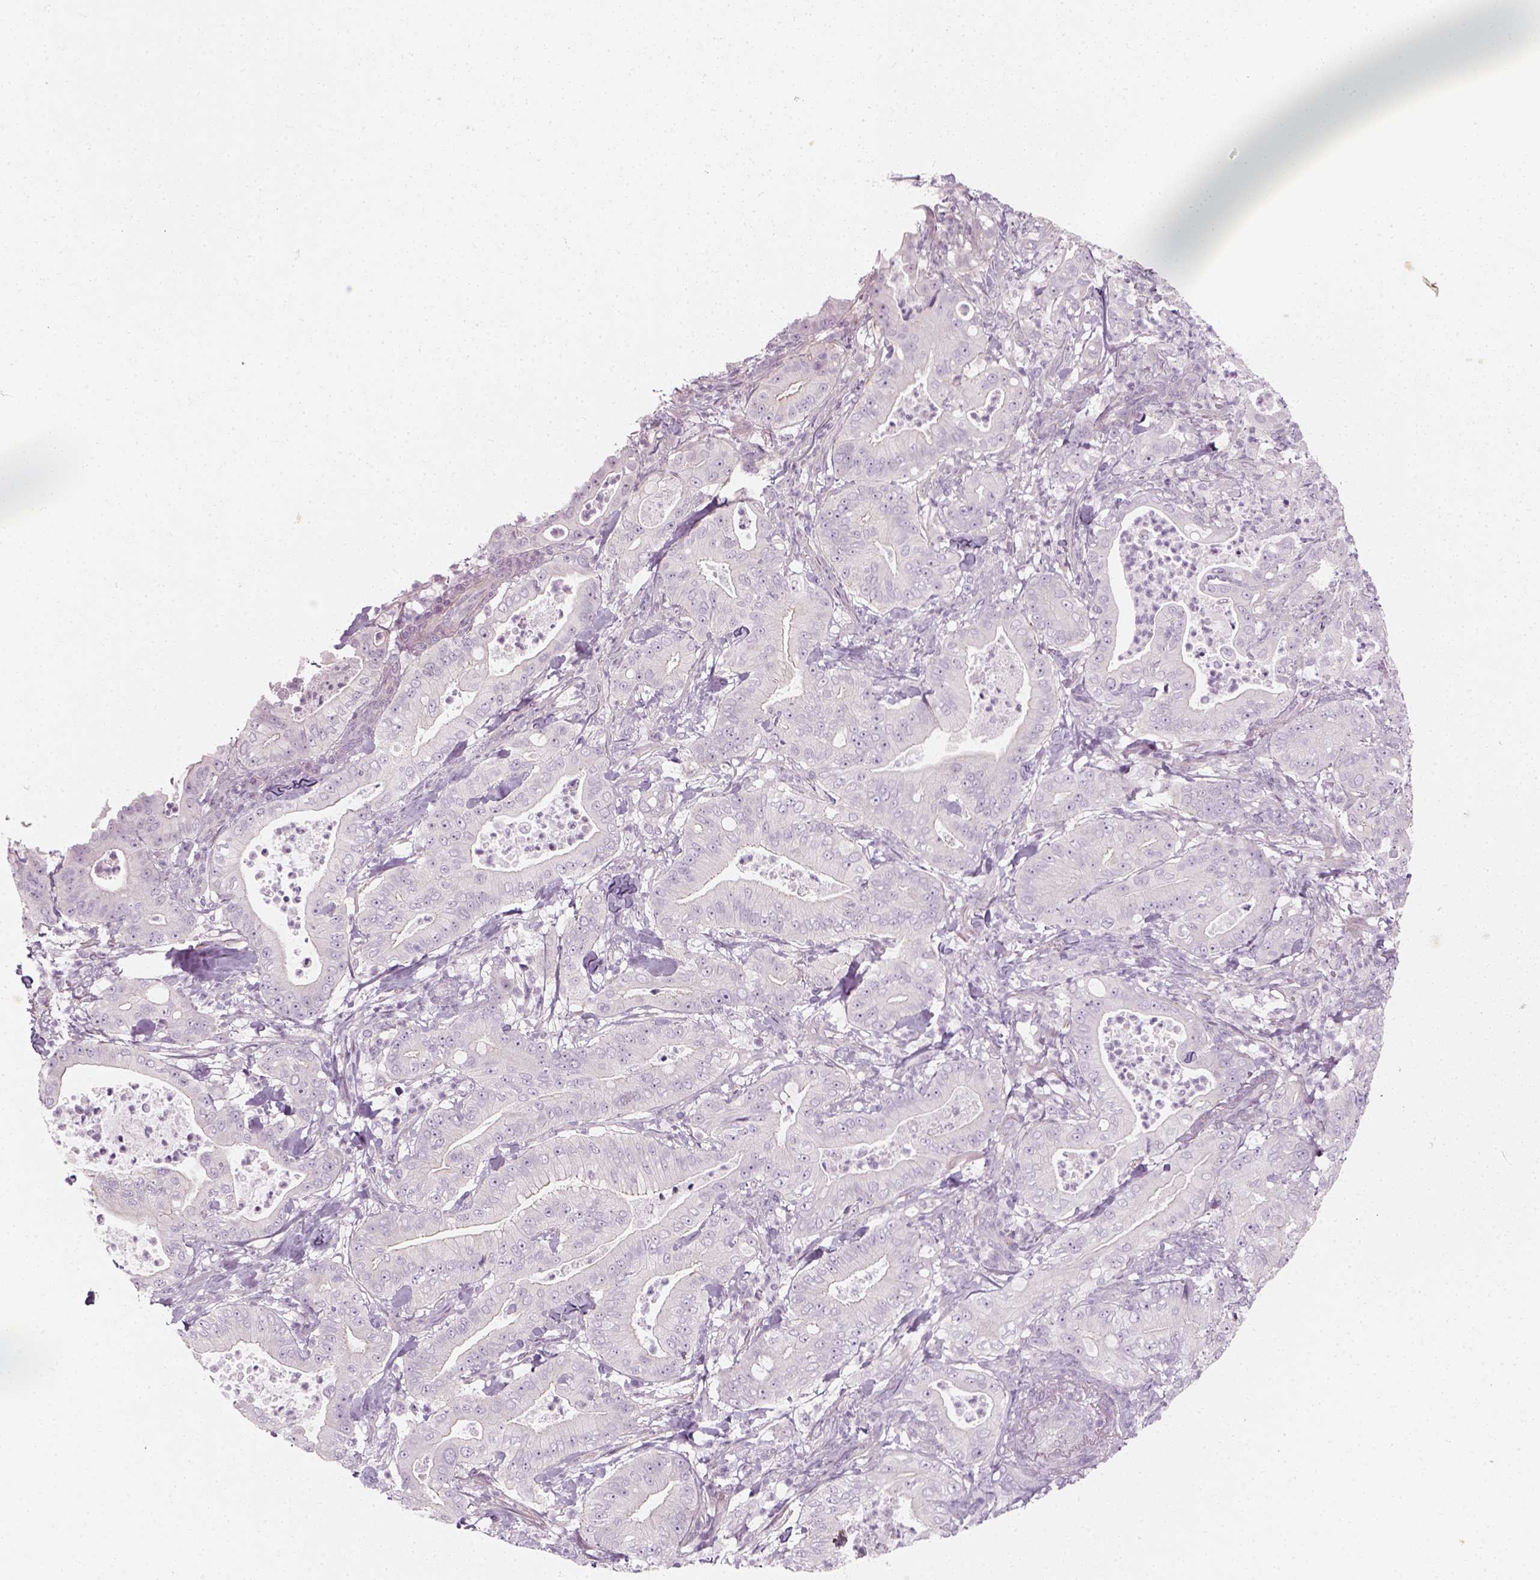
{"staining": {"intensity": "negative", "quantity": "none", "location": "none"}, "tissue": "pancreatic cancer", "cell_type": "Tumor cells", "image_type": "cancer", "snomed": [{"axis": "morphology", "description": "Adenocarcinoma, NOS"}, {"axis": "topography", "description": "Pancreas"}], "caption": "A high-resolution histopathology image shows immunohistochemistry staining of pancreatic adenocarcinoma, which reveals no significant positivity in tumor cells. (DAB immunohistochemistry (IHC) with hematoxylin counter stain).", "gene": "PRAME", "patient": {"sex": "male", "age": 71}}